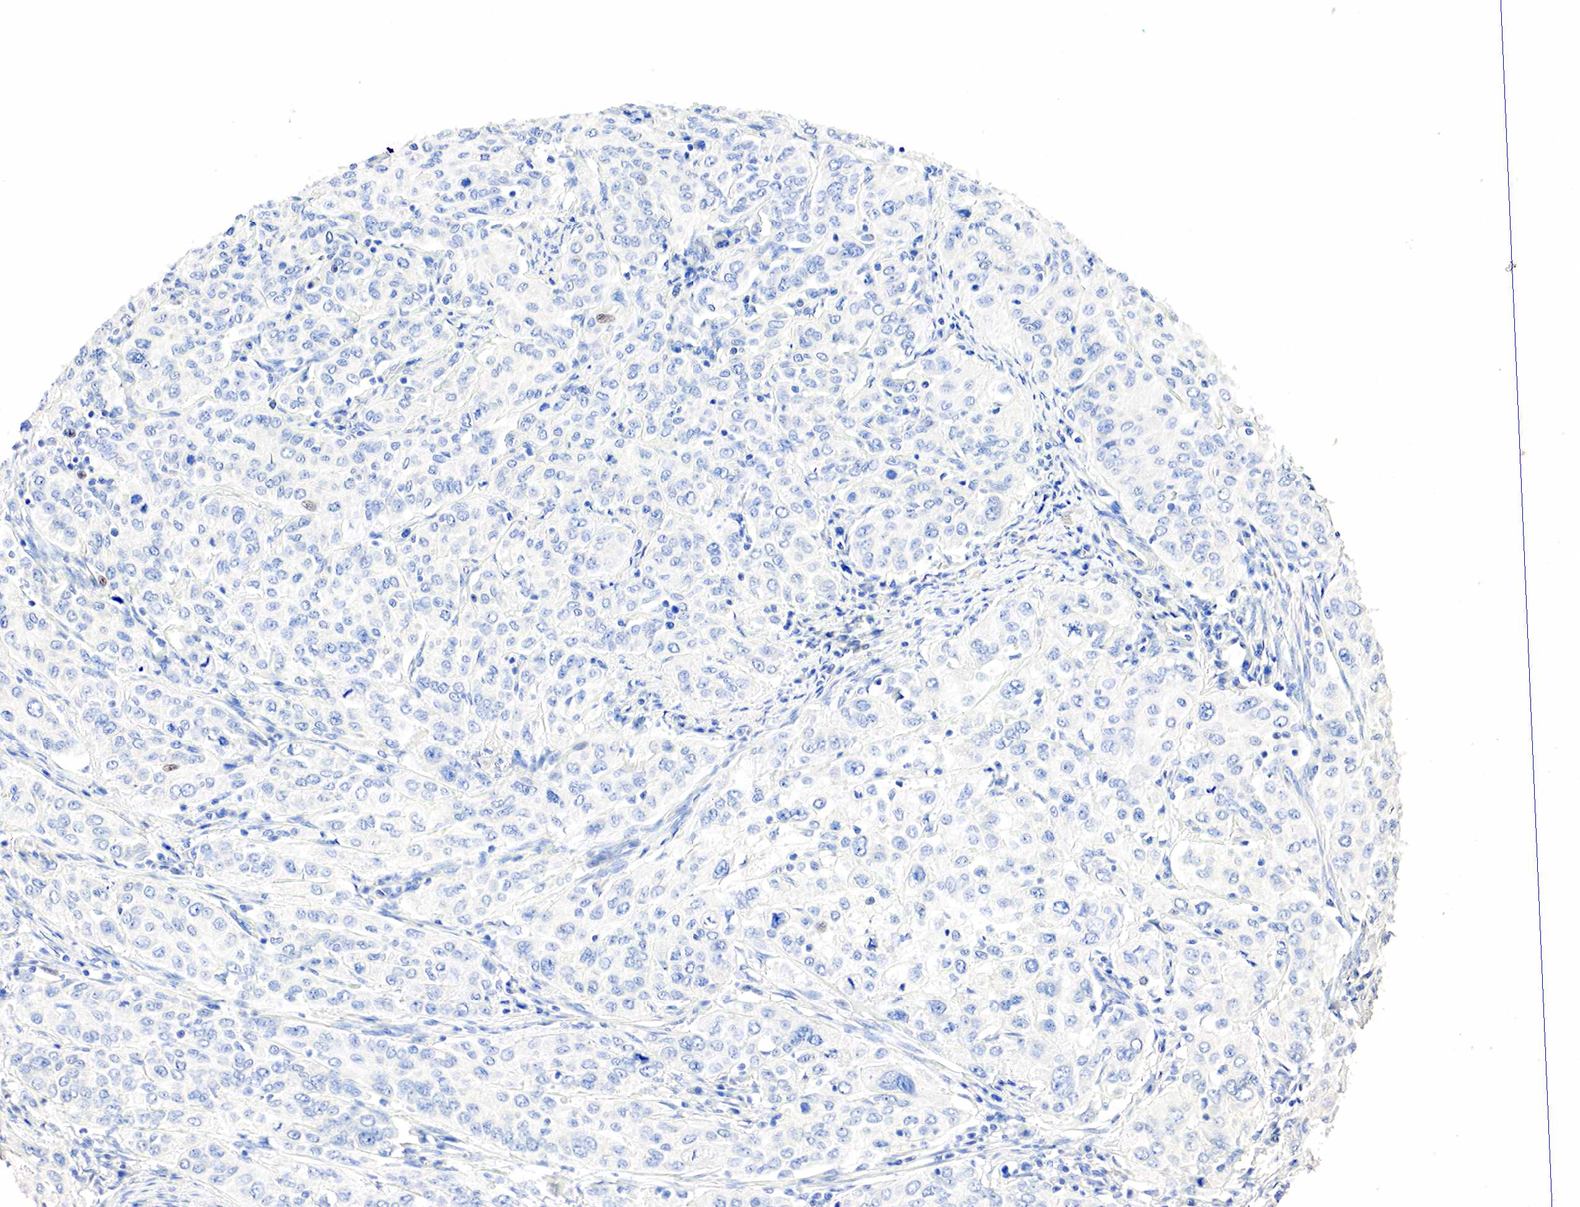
{"staining": {"intensity": "weak", "quantity": "<25%", "location": "nuclear"}, "tissue": "cervical cancer", "cell_type": "Tumor cells", "image_type": "cancer", "snomed": [{"axis": "morphology", "description": "Squamous cell carcinoma, NOS"}, {"axis": "topography", "description": "Cervix"}], "caption": "Immunohistochemistry (IHC) of cervical cancer demonstrates no expression in tumor cells.", "gene": "SST", "patient": {"sex": "female", "age": 38}}